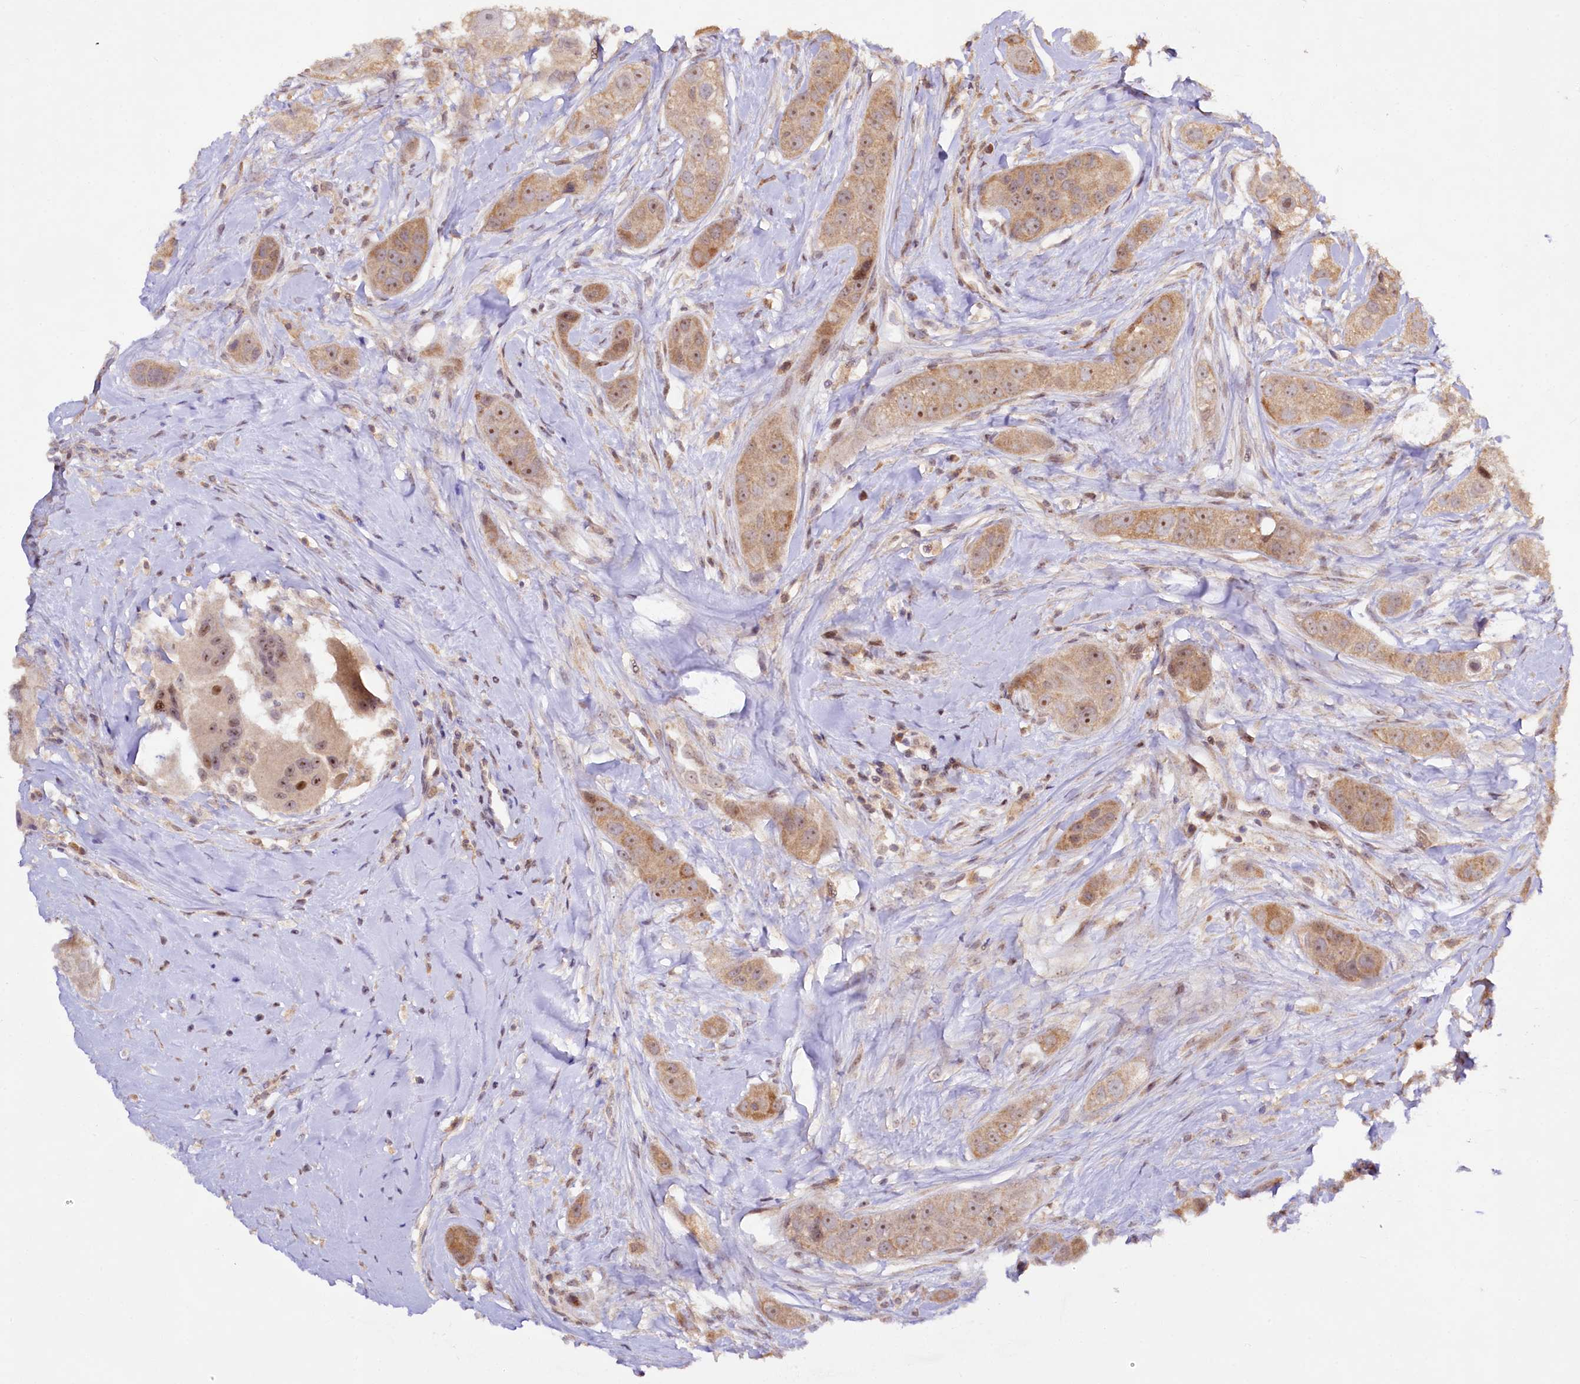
{"staining": {"intensity": "moderate", "quantity": ">75%", "location": "cytoplasmic/membranous,nuclear"}, "tissue": "head and neck cancer", "cell_type": "Tumor cells", "image_type": "cancer", "snomed": [{"axis": "morphology", "description": "Normal tissue, NOS"}, {"axis": "morphology", "description": "Squamous cell carcinoma, NOS"}, {"axis": "topography", "description": "Skeletal muscle"}, {"axis": "topography", "description": "Head-Neck"}], "caption": "This is an image of IHC staining of head and neck squamous cell carcinoma, which shows moderate staining in the cytoplasmic/membranous and nuclear of tumor cells.", "gene": "RRP8", "patient": {"sex": "male", "age": 51}}